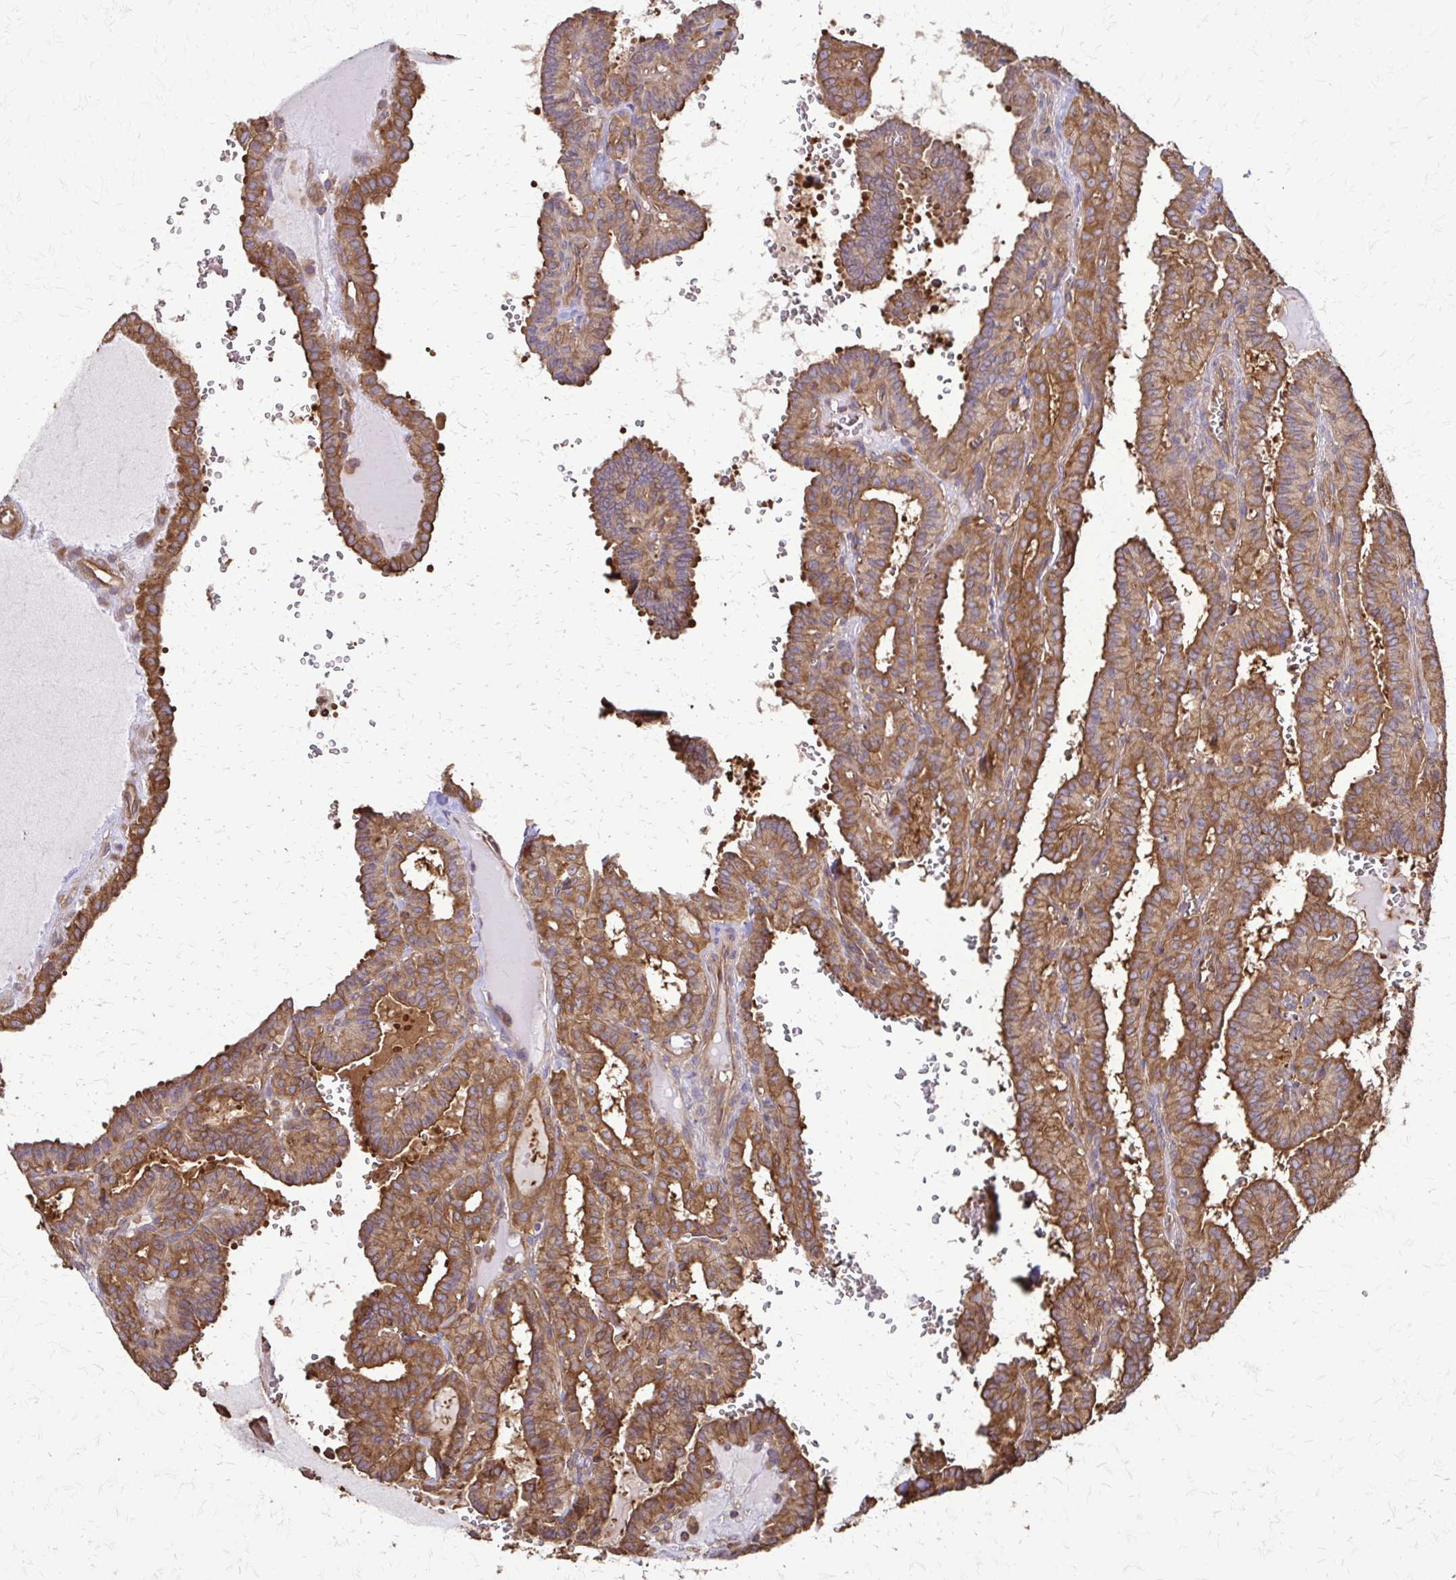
{"staining": {"intensity": "moderate", "quantity": ">75%", "location": "cytoplasmic/membranous"}, "tissue": "thyroid cancer", "cell_type": "Tumor cells", "image_type": "cancer", "snomed": [{"axis": "morphology", "description": "Papillary adenocarcinoma, NOS"}, {"axis": "topography", "description": "Thyroid gland"}], "caption": "This photomicrograph exhibits immunohistochemistry (IHC) staining of thyroid cancer (papillary adenocarcinoma), with medium moderate cytoplasmic/membranous staining in approximately >75% of tumor cells.", "gene": "EEF2", "patient": {"sex": "female", "age": 21}}